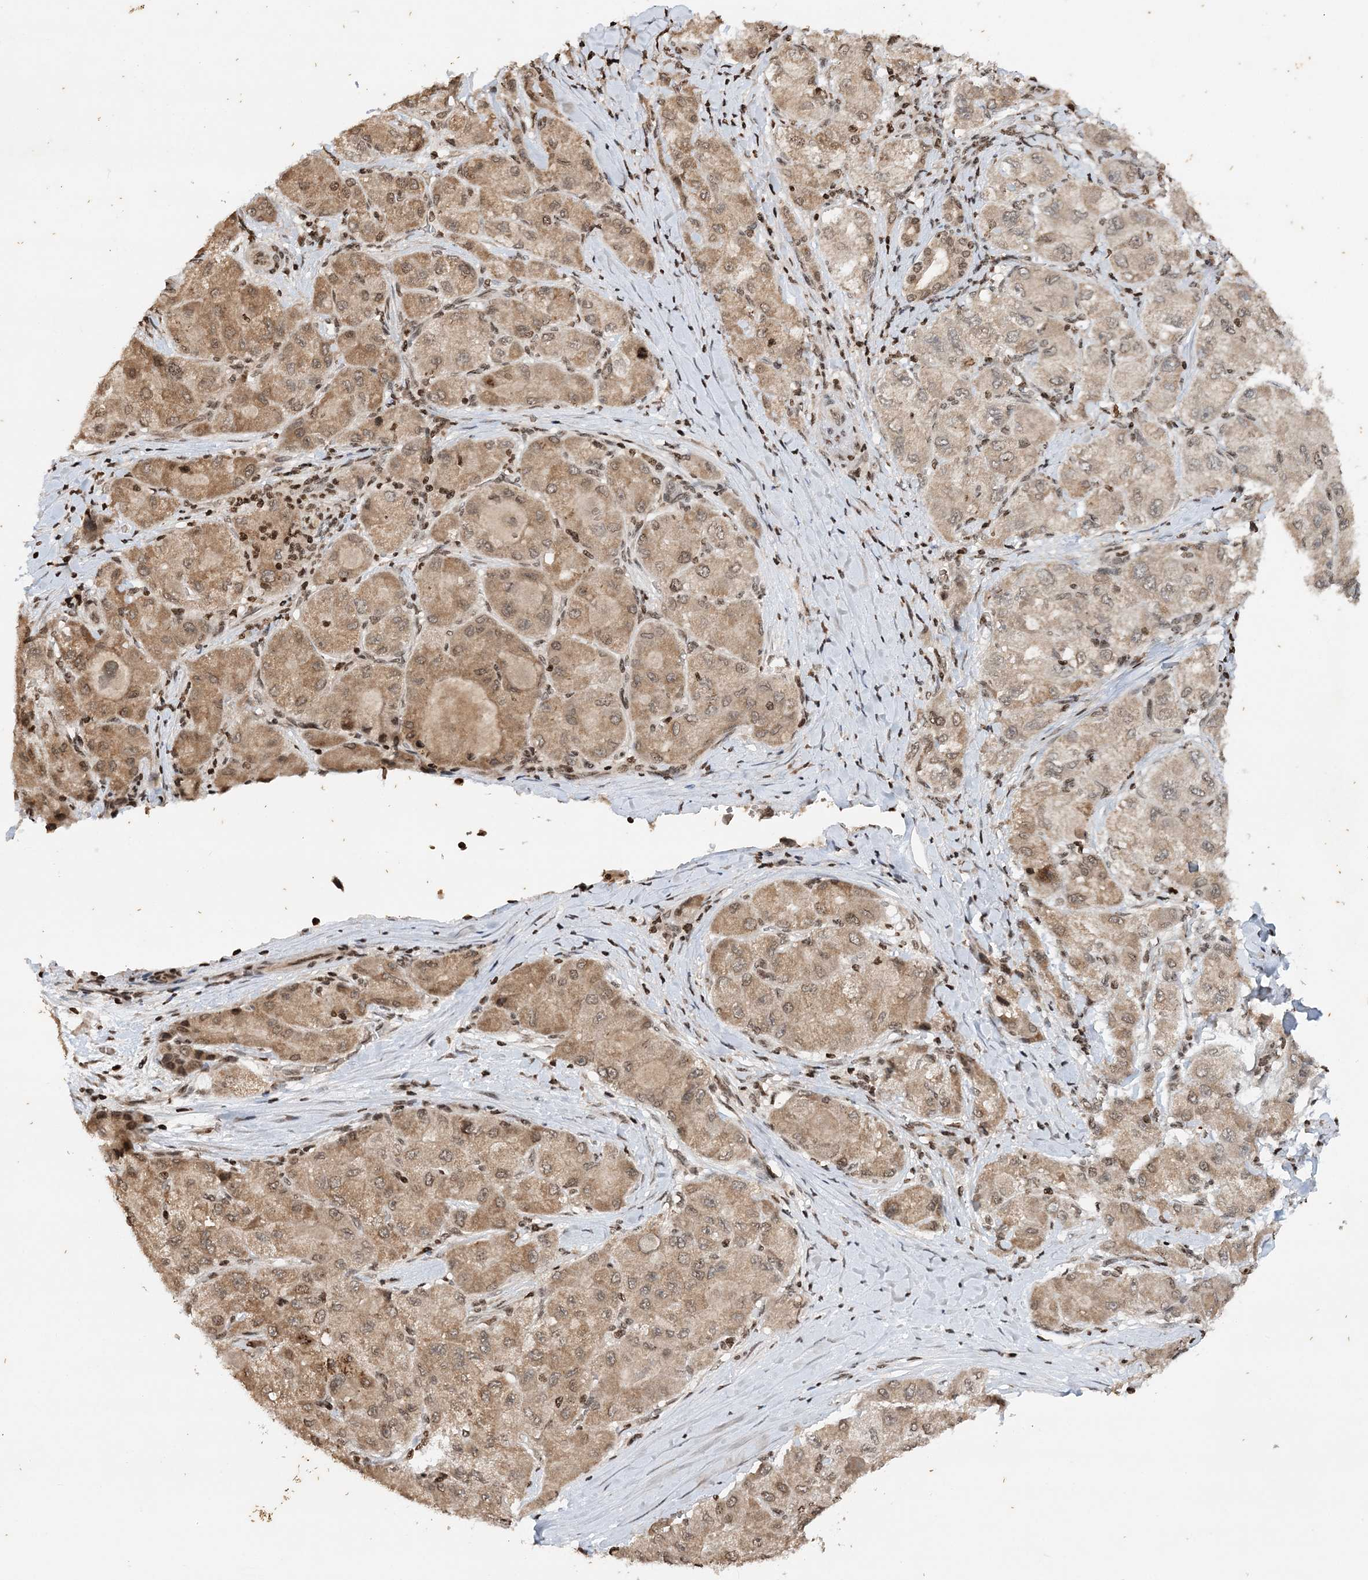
{"staining": {"intensity": "weak", "quantity": ">75%", "location": "cytoplasmic/membranous,nuclear"}, "tissue": "liver cancer", "cell_type": "Tumor cells", "image_type": "cancer", "snomed": [{"axis": "morphology", "description": "Carcinoma, Hepatocellular, NOS"}, {"axis": "topography", "description": "Liver"}], "caption": "Brown immunohistochemical staining in liver cancer demonstrates weak cytoplasmic/membranous and nuclear staining in approximately >75% of tumor cells.", "gene": "NEDD9", "patient": {"sex": "male", "age": 80}}